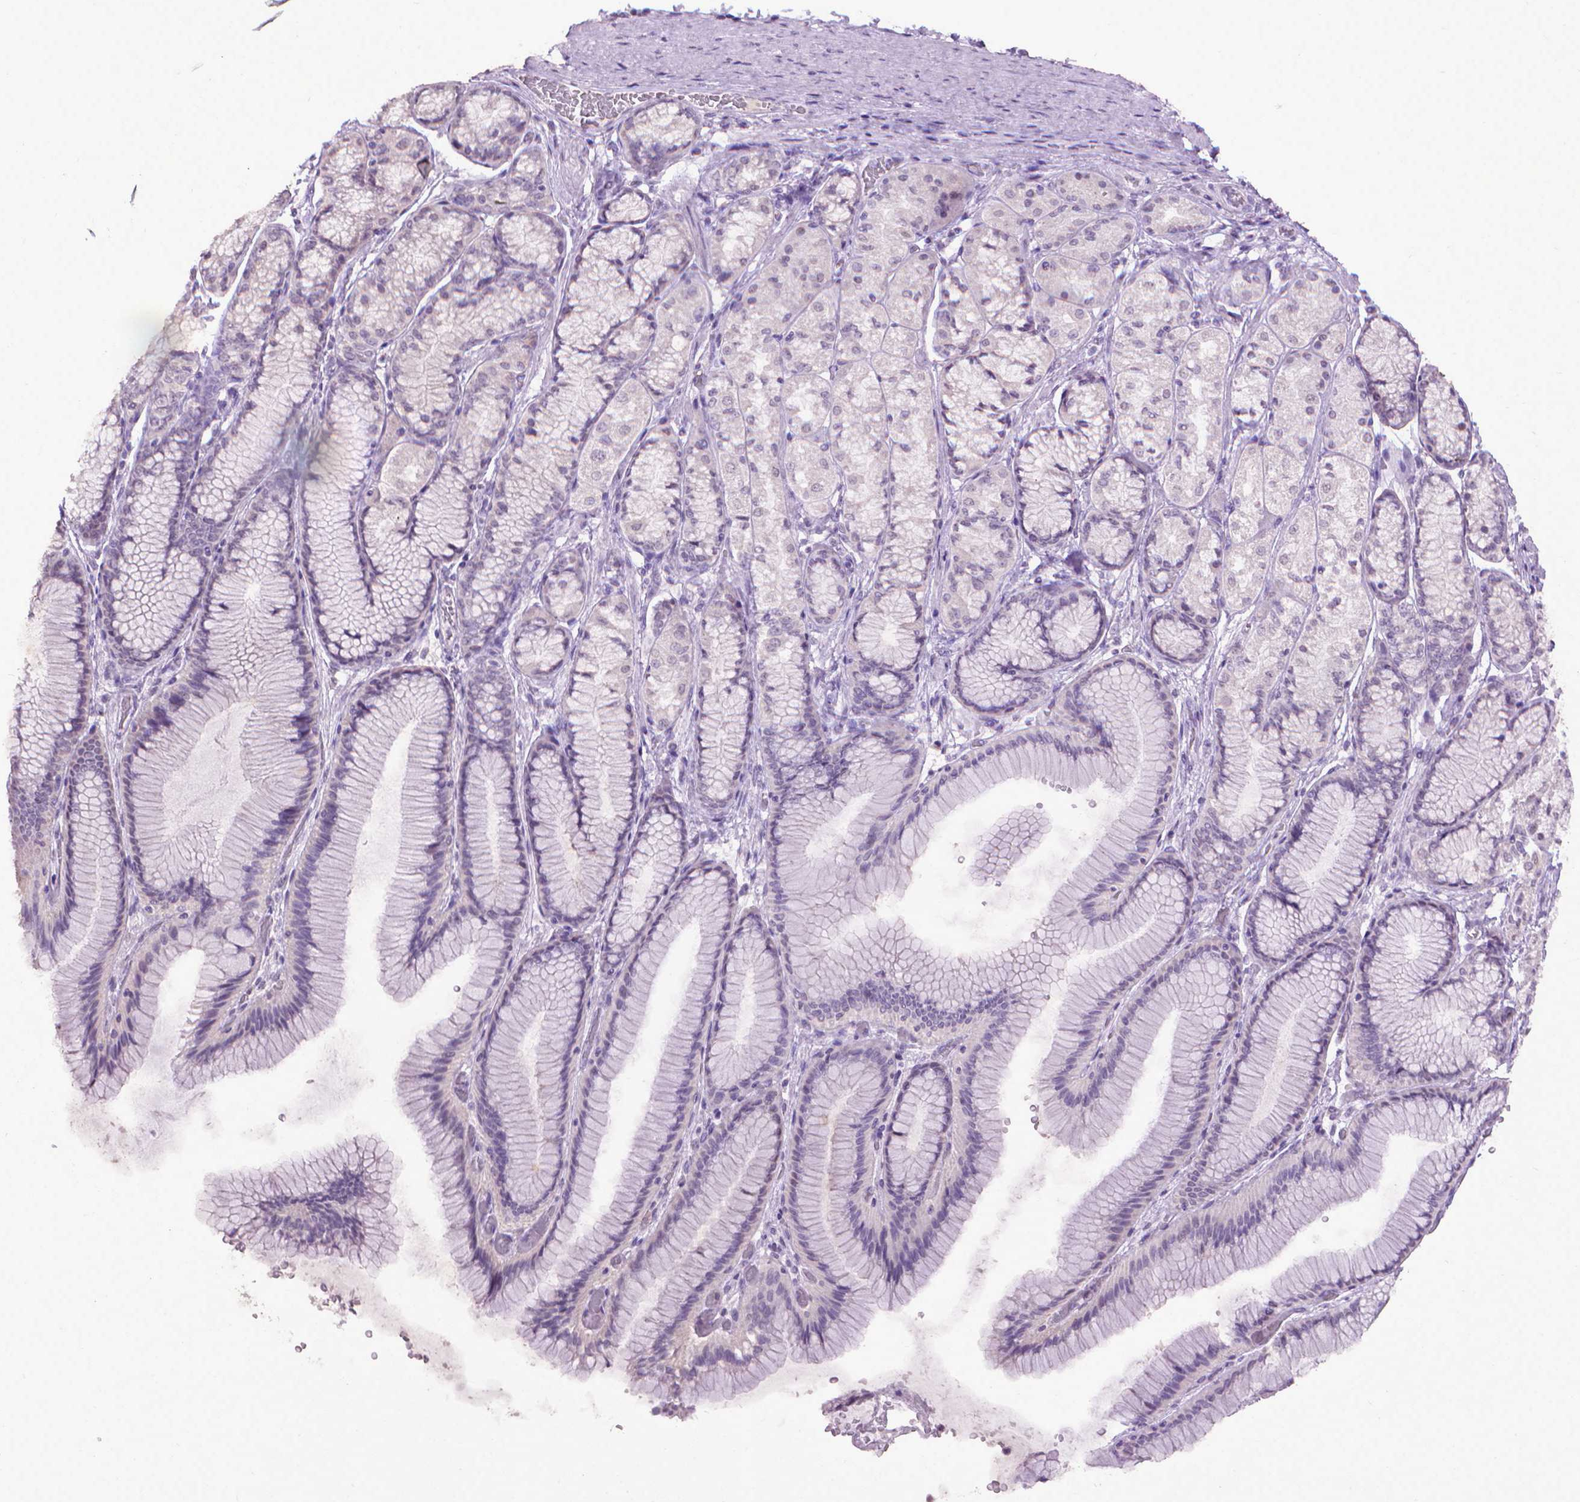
{"staining": {"intensity": "negative", "quantity": "none", "location": "none"}, "tissue": "stomach", "cell_type": "Glandular cells", "image_type": "normal", "snomed": [{"axis": "morphology", "description": "Normal tissue, NOS"}, {"axis": "morphology", "description": "Adenocarcinoma, NOS"}, {"axis": "morphology", "description": "Adenocarcinoma, High grade"}, {"axis": "topography", "description": "Stomach, upper"}, {"axis": "topography", "description": "Stomach"}], "caption": "Immunohistochemical staining of normal human stomach demonstrates no significant expression in glandular cells.", "gene": "KMO", "patient": {"sex": "female", "age": 65}}